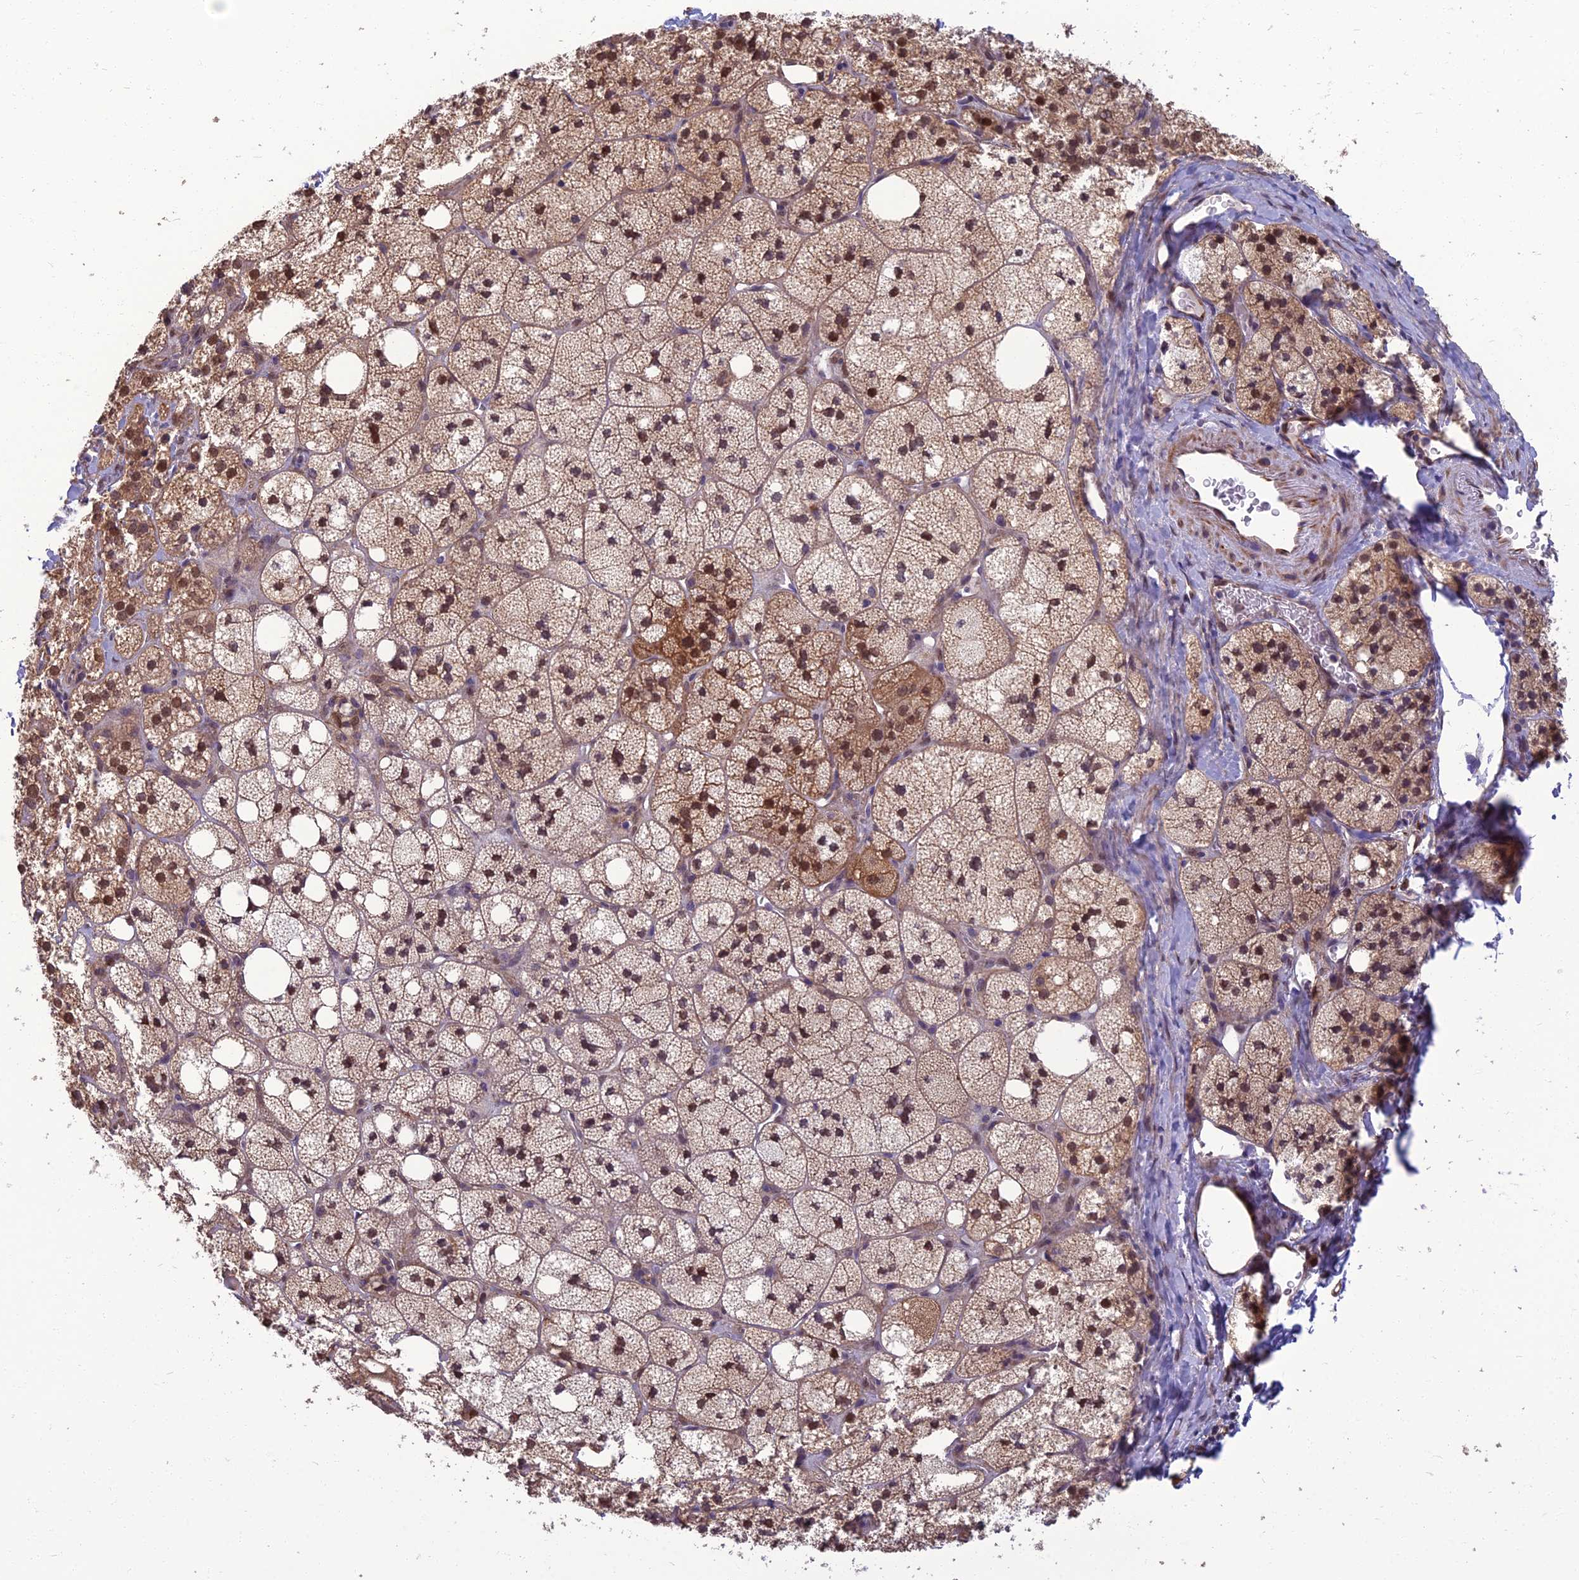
{"staining": {"intensity": "moderate", "quantity": ">75%", "location": "cytoplasmic/membranous,nuclear"}, "tissue": "adrenal gland", "cell_type": "Glandular cells", "image_type": "normal", "snomed": [{"axis": "morphology", "description": "Normal tissue, NOS"}, {"axis": "topography", "description": "Adrenal gland"}], "caption": "DAB (3,3'-diaminobenzidine) immunohistochemical staining of normal adrenal gland reveals moderate cytoplasmic/membranous,nuclear protein expression in about >75% of glandular cells.", "gene": "NR4A3", "patient": {"sex": "male", "age": 61}}